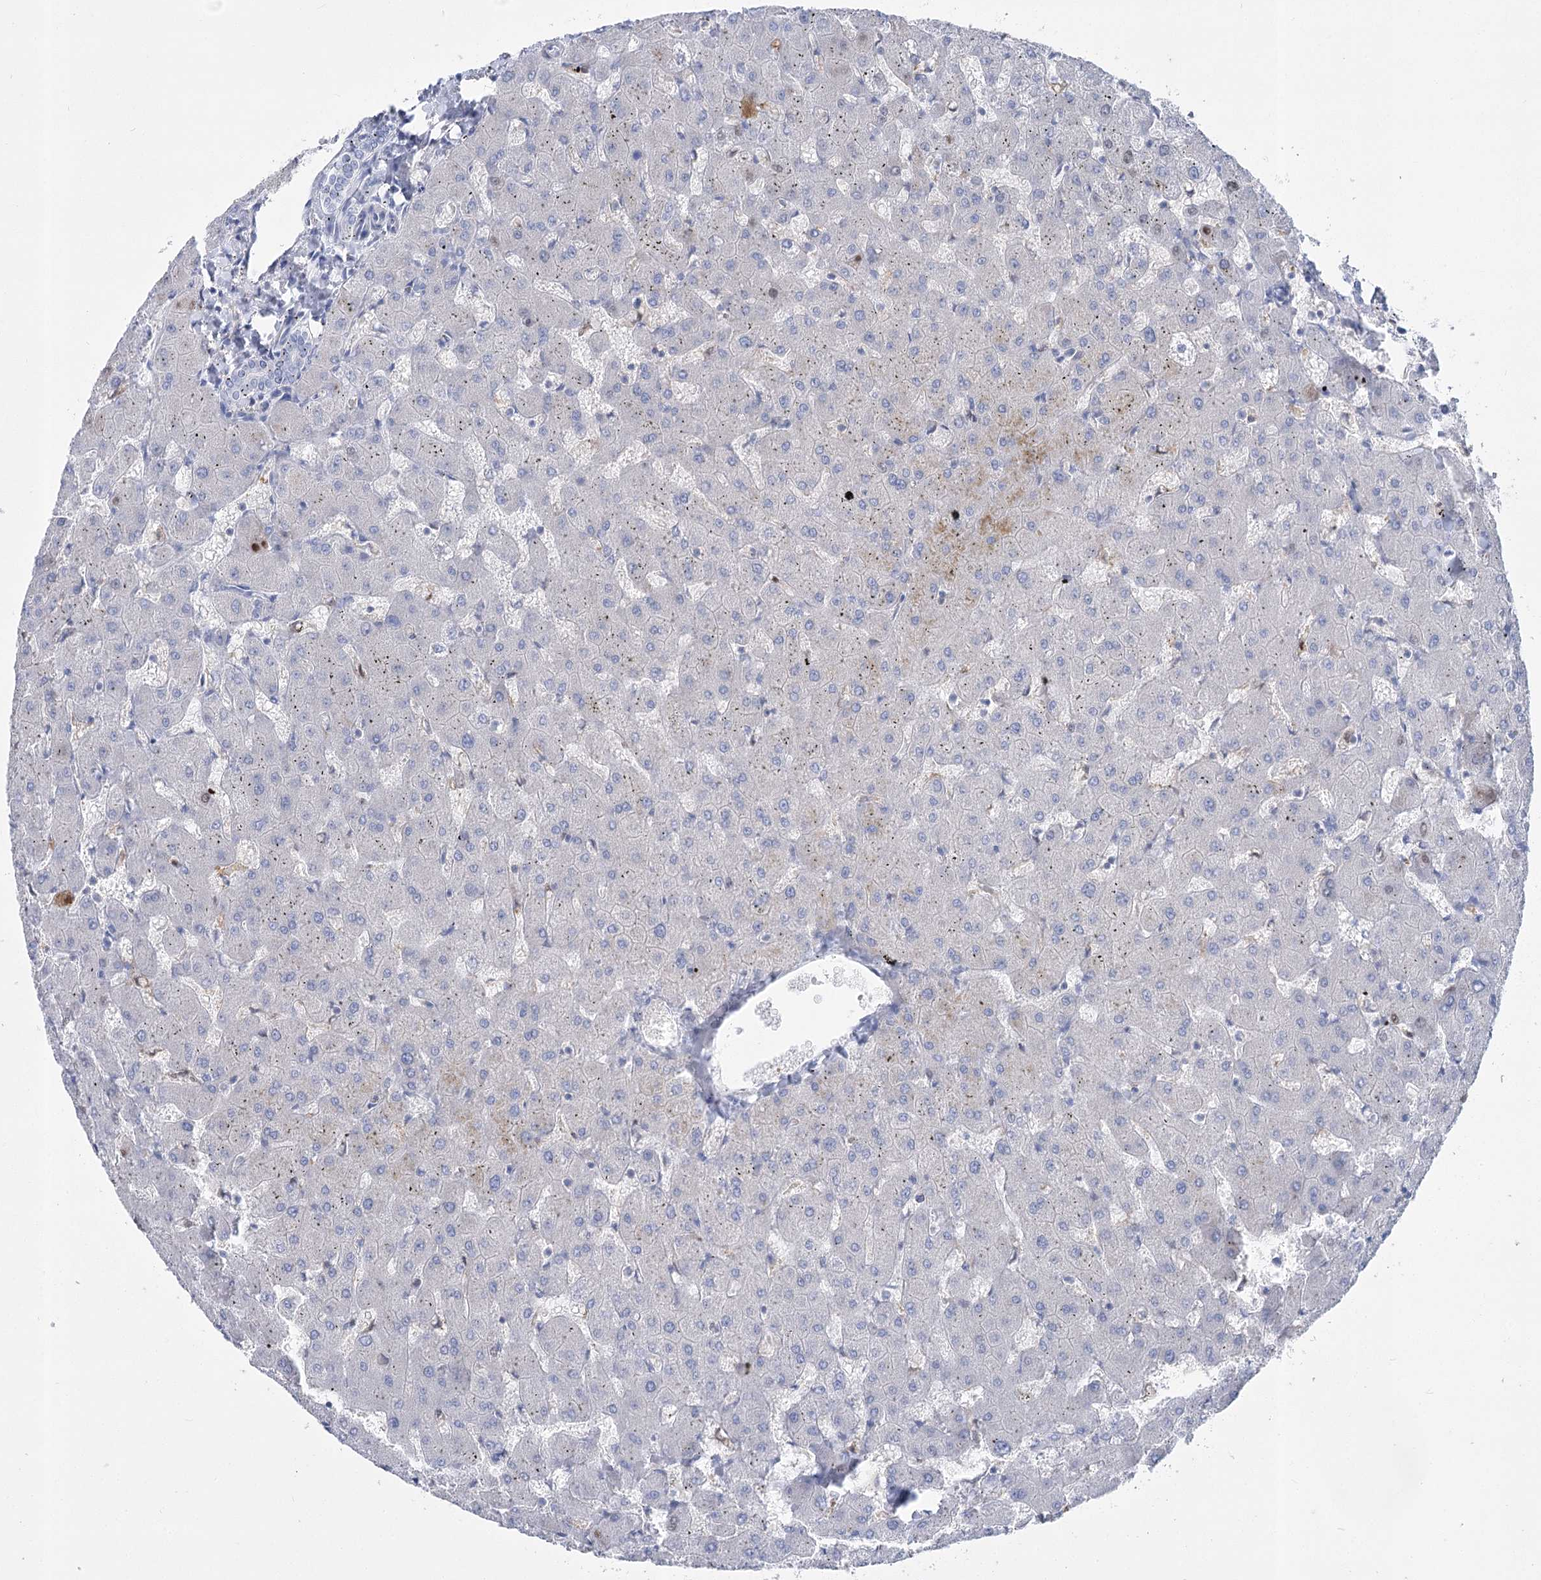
{"staining": {"intensity": "negative", "quantity": "none", "location": "none"}, "tissue": "liver", "cell_type": "Cholangiocytes", "image_type": "normal", "snomed": [{"axis": "morphology", "description": "Normal tissue, NOS"}, {"axis": "topography", "description": "Liver"}], "caption": "This image is of normal liver stained with immunohistochemistry to label a protein in brown with the nuclei are counter-stained blue. There is no staining in cholangiocytes.", "gene": "PCDHA1", "patient": {"sex": "female", "age": 63}}